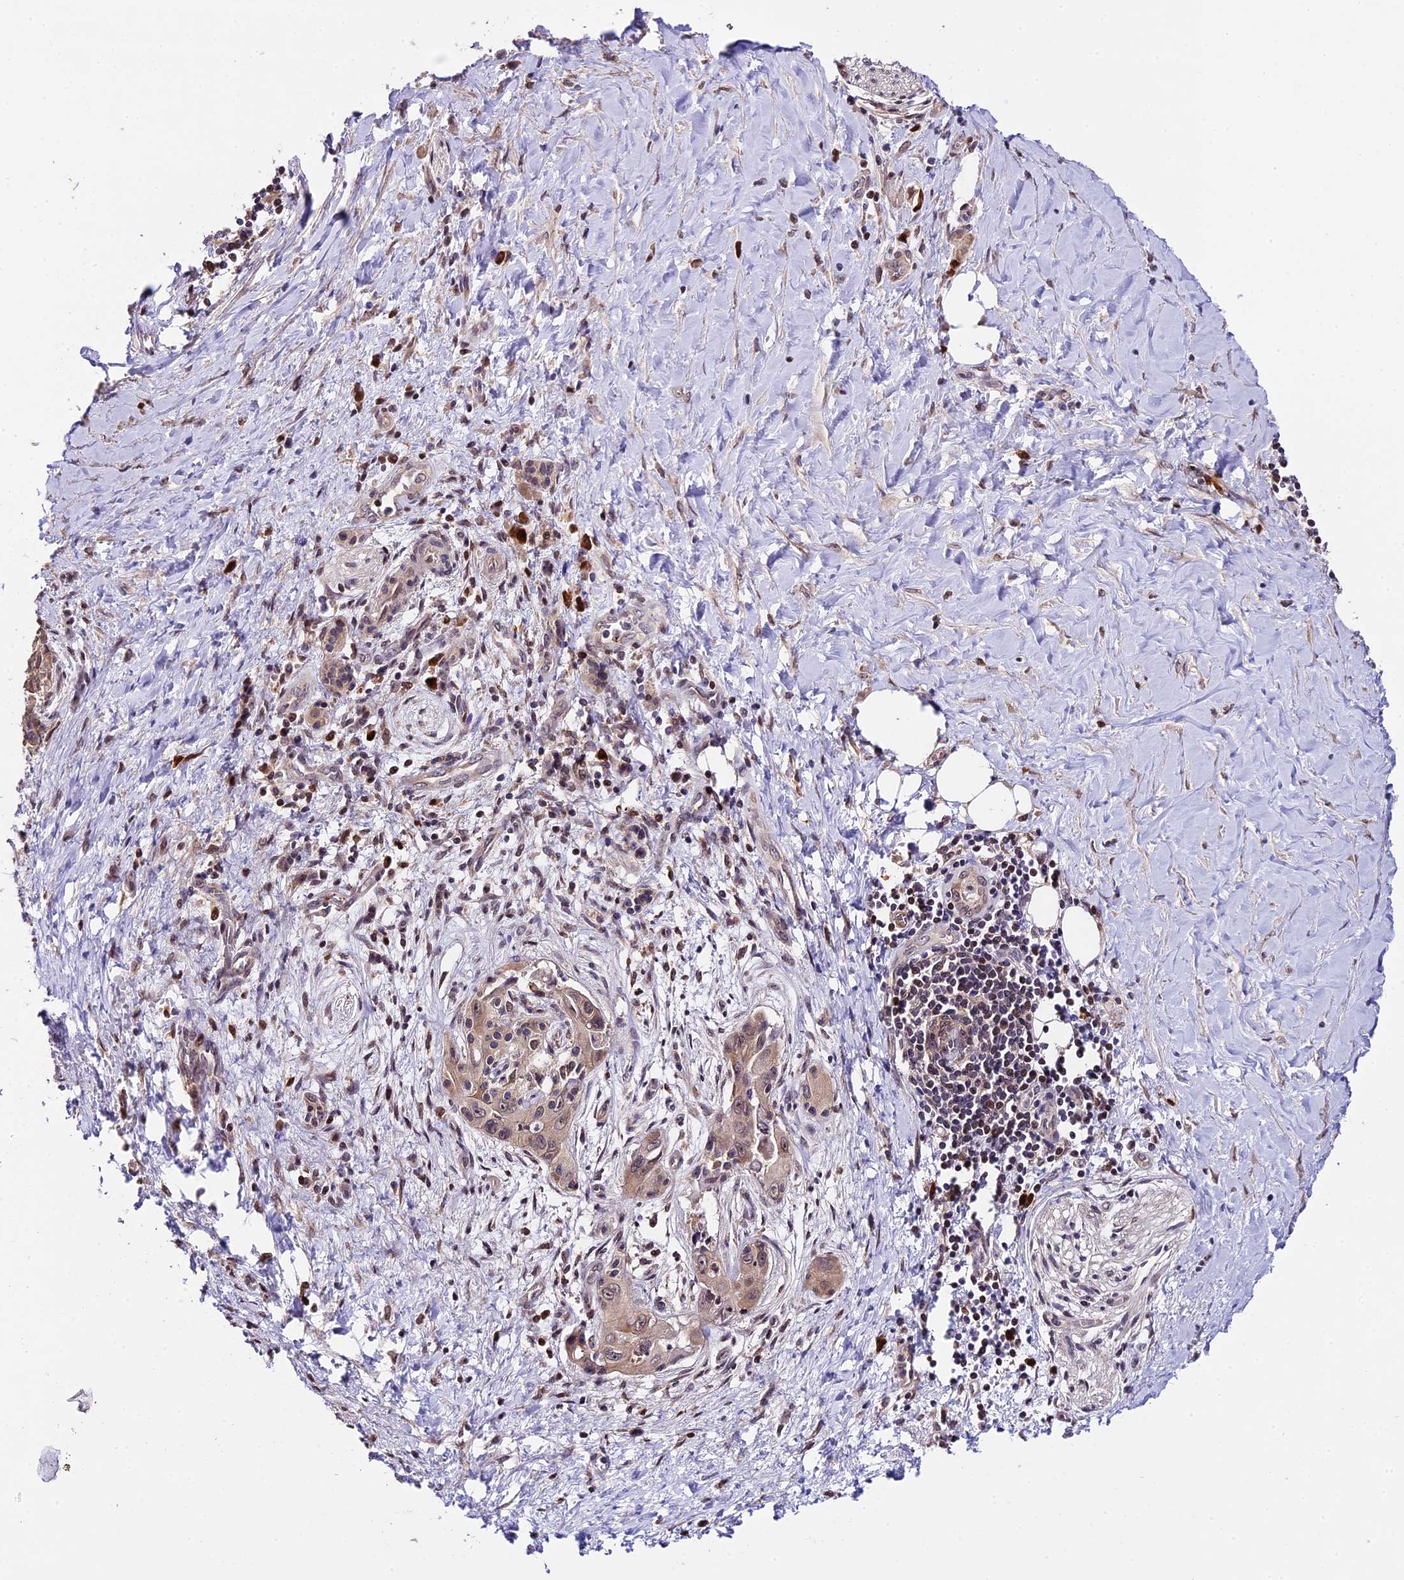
{"staining": {"intensity": "weak", "quantity": ">75%", "location": "cytoplasmic/membranous,nuclear"}, "tissue": "pancreatic cancer", "cell_type": "Tumor cells", "image_type": "cancer", "snomed": [{"axis": "morphology", "description": "Adenocarcinoma, NOS"}, {"axis": "topography", "description": "Pancreas"}], "caption": "Immunohistochemistry photomicrograph of human pancreatic cancer (adenocarcinoma) stained for a protein (brown), which exhibits low levels of weak cytoplasmic/membranous and nuclear staining in approximately >75% of tumor cells.", "gene": "HERPUD1", "patient": {"sex": "male", "age": 51}}